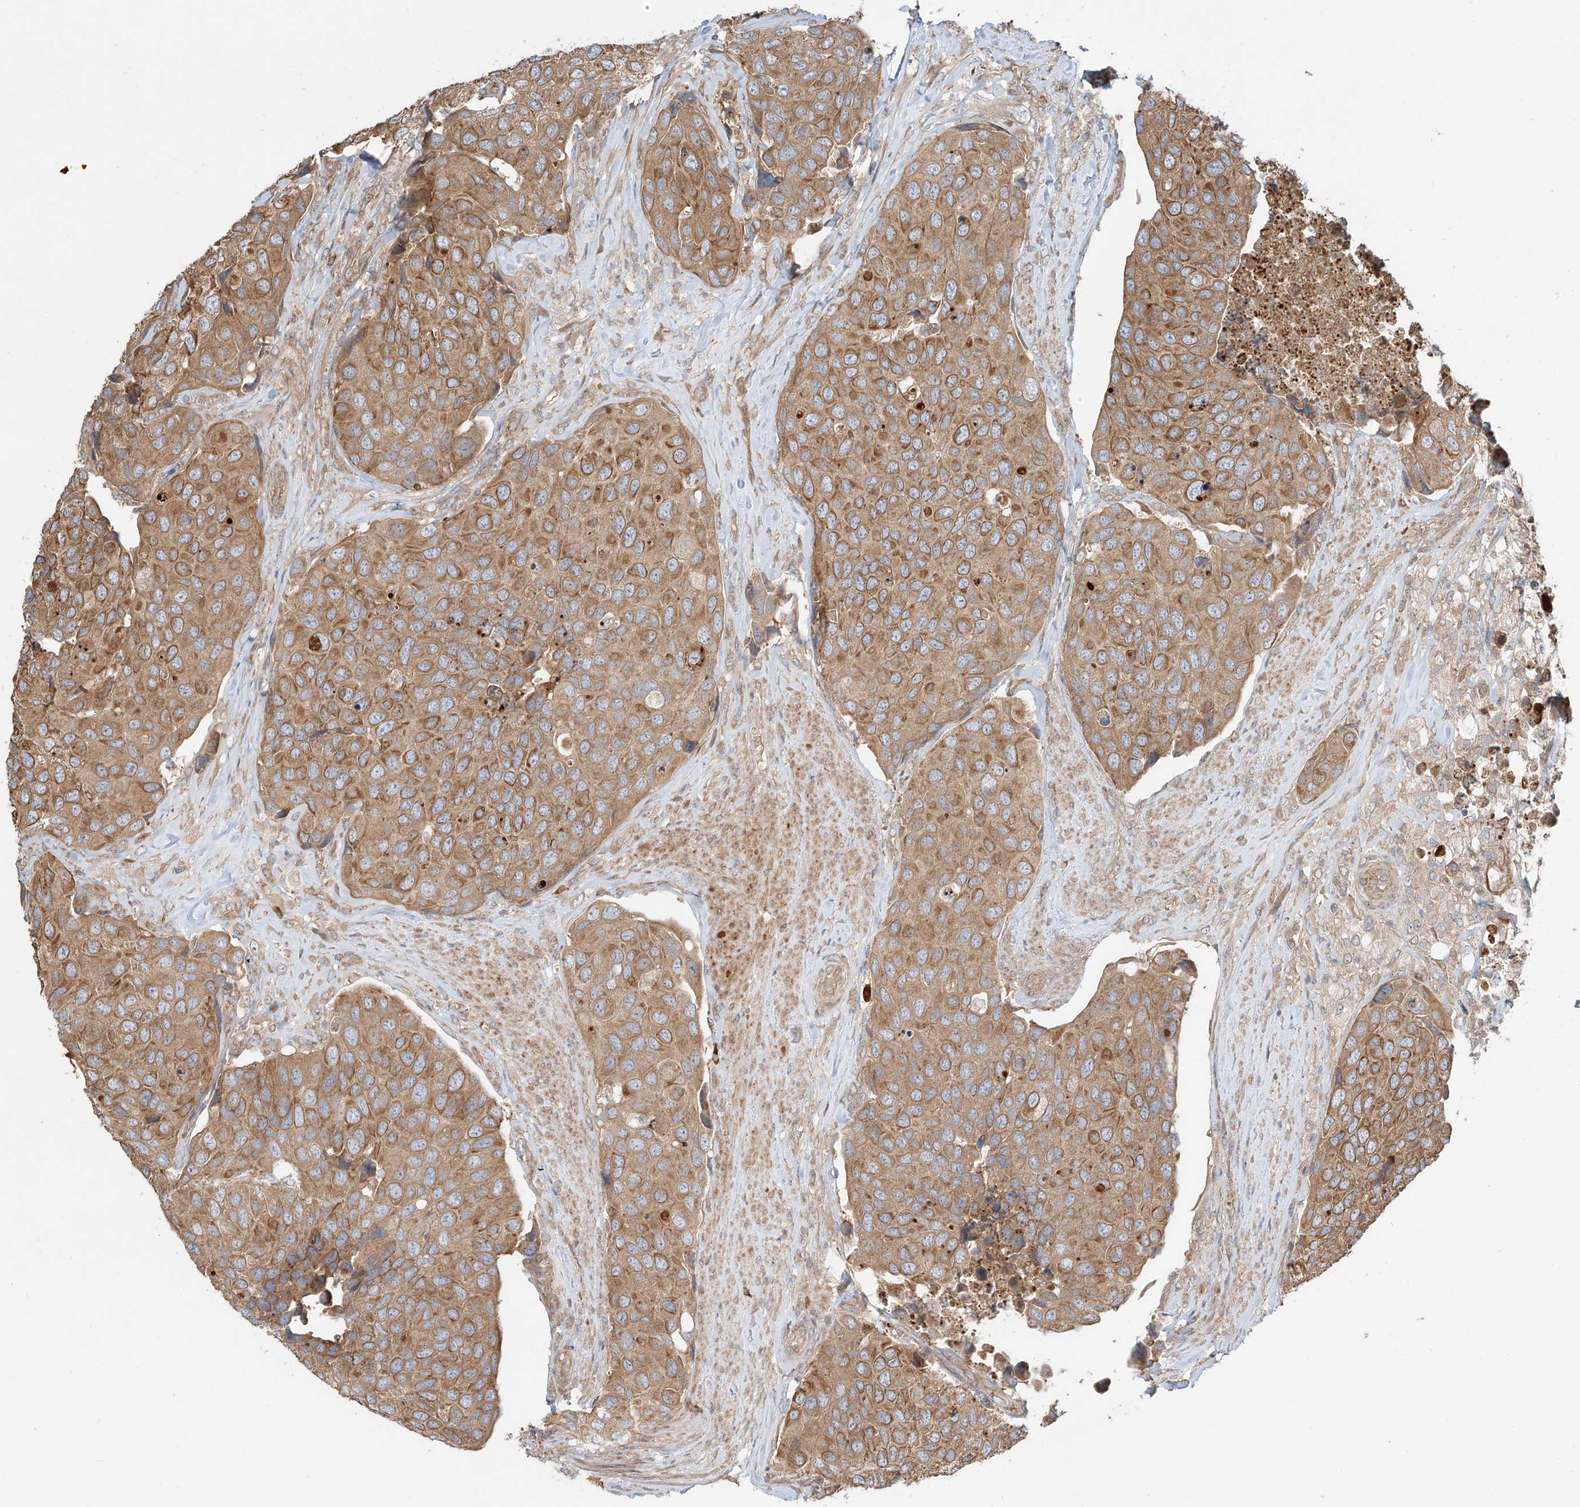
{"staining": {"intensity": "moderate", "quantity": ">75%", "location": "cytoplasmic/membranous"}, "tissue": "urothelial cancer", "cell_type": "Tumor cells", "image_type": "cancer", "snomed": [{"axis": "morphology", "description": "Urothelial carcinoma, High grade"}, {"axis": "topography", "description": "Urinary bladder"}], "caption": "A high-resolution histopathology image shows immunohistochemistry staining of urothelial carcinoma (high-grade), which displays moderate cytoplasmic/membranous positivity in approximately >75% of tumor cells.", "gene": "CEP162", "patient": {"sex": "male", "age": 74}}